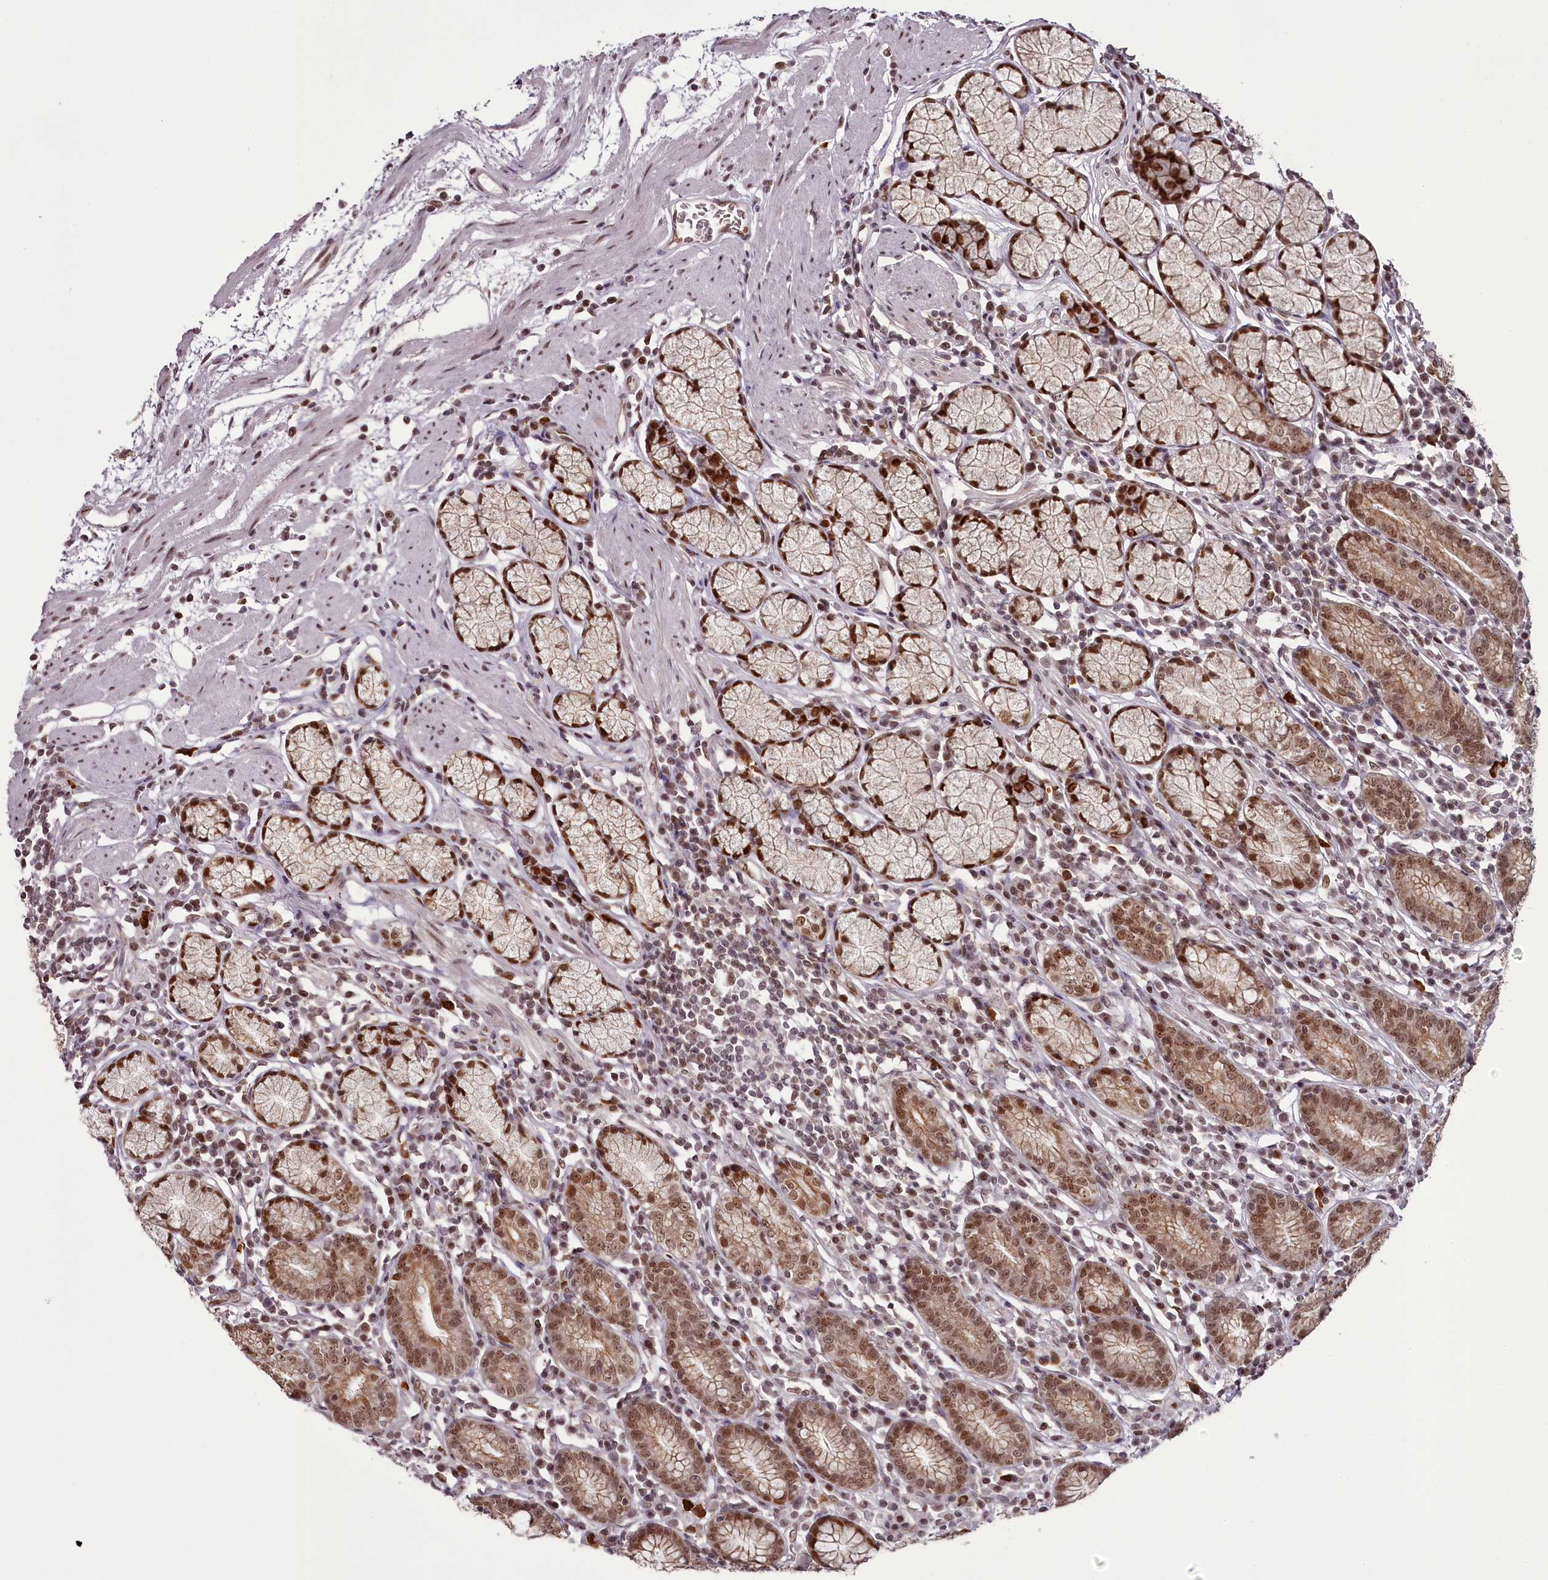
{"staining": {"intensity": "moderate", "quantity": ">75%", "location": "cytoplasmic/membranous,nuclear"}, "tissue": "stomach", "cell_type": "Glandular cells", "image_type": "normal", "snomed": [{"axis": "morphology", "description": "Normal tissue, NOS"}, {"axis": "topography", "description": "Stomach"}], "caption": "Protein staining by immunohistochemistry displays moderate cytoplasmic/membranous,nuclear positivity in approximately >75% of glandular cells in normal stomach. (Brightfield microscopy of DAB IHC at high magnification).", "gene": "THYN1", "patient": {"sex": "male", "age": 55}}